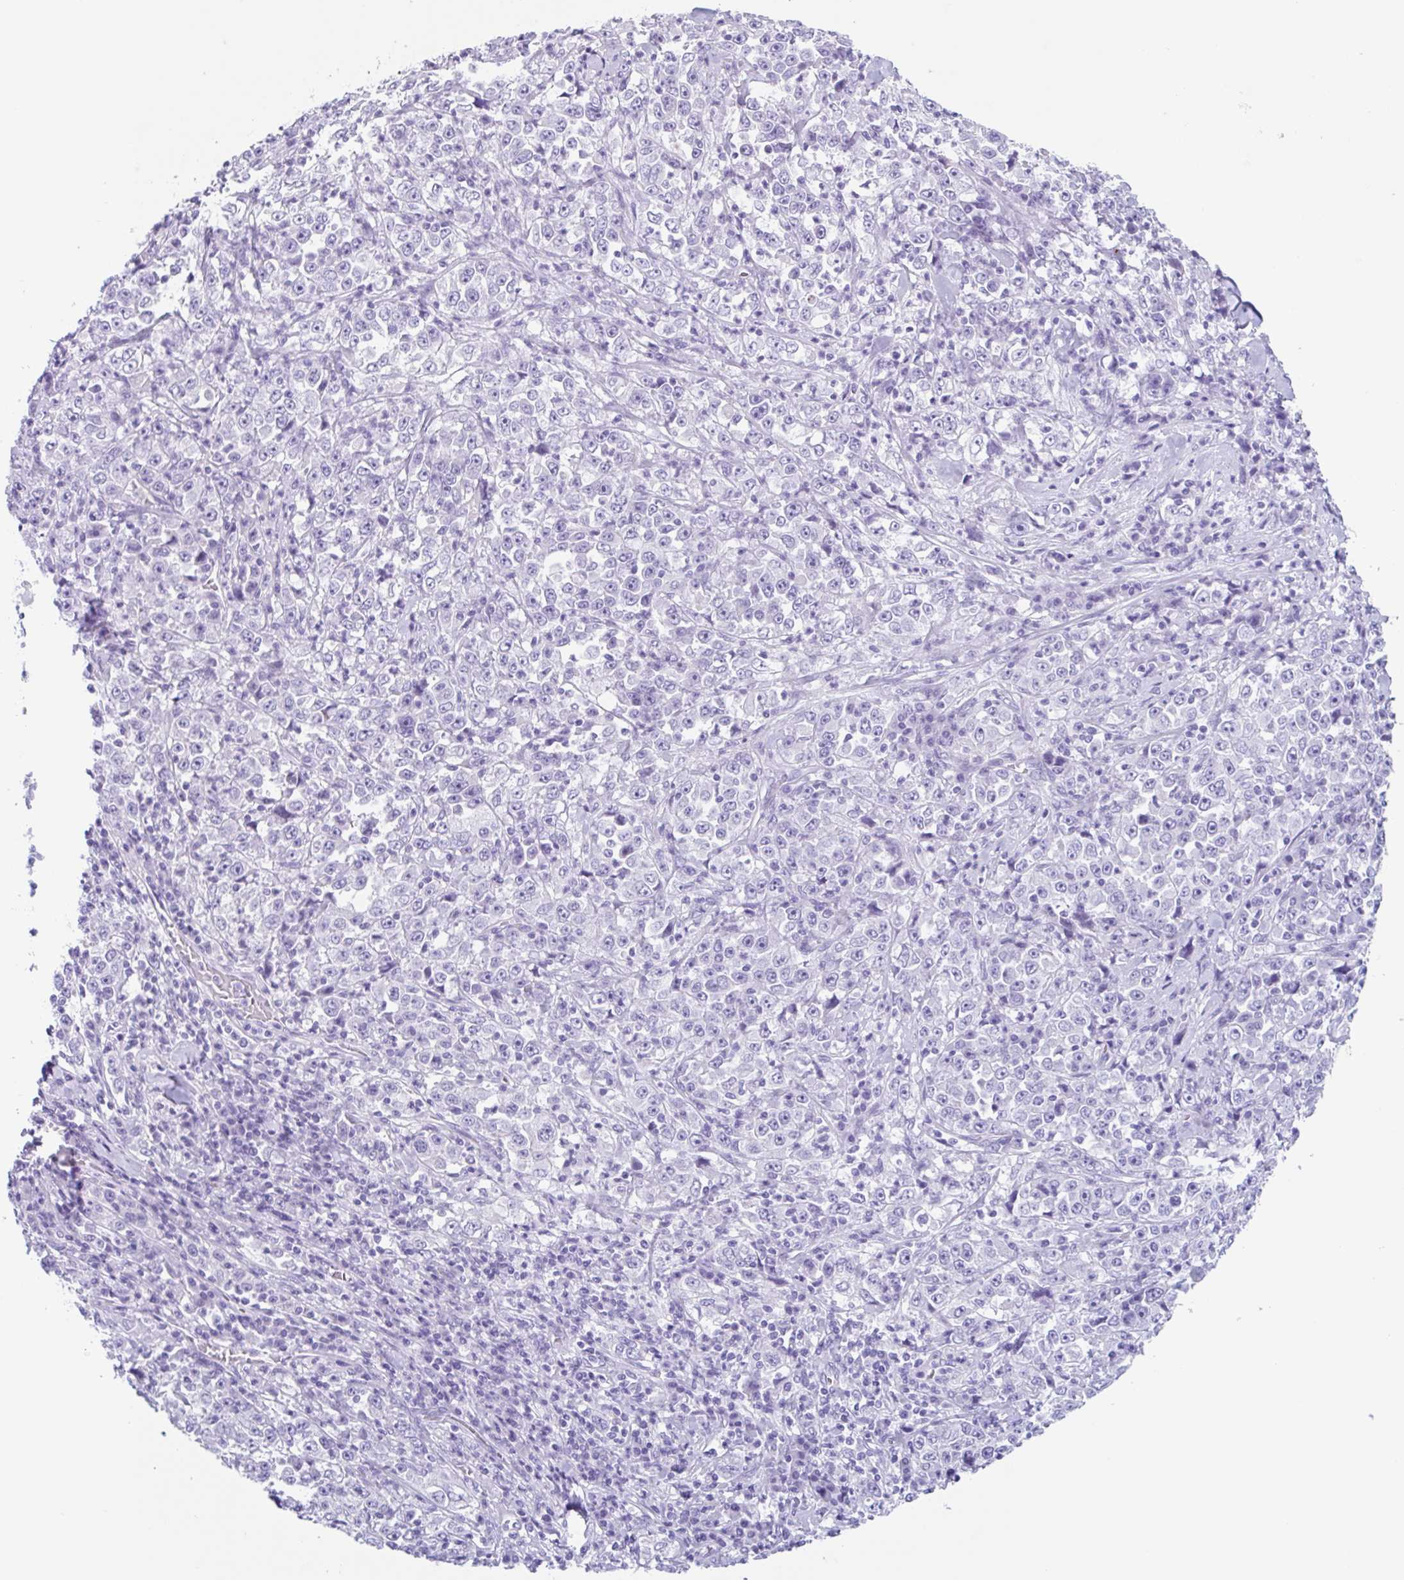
{"staining": {"intensity": "negative", "quantity": "none", "location": "none"}, "tissue": "stomach cancer", "cell_type": "Tumor cells", "image_type": "cancer", "snomed": [{"axis": "morphology", "description": "Normal tissue, NOS"}, {"axis": "morphology", "description": "Adenocarcinoma, NOS"}, {"axis": "topography", "description": "Stomach, upper"}, {"axis": "topography", "description": "Stomach"}], "caption": "Immunohistochemistry (IHC) histopathology image of neoplastic tissue: human adenocarcinoma (stomach) stained with DAB demonstrates no significant protein expression in tumor cells.", "gene": "CPTP", "patient": {"sex": "male", "age": 59}}